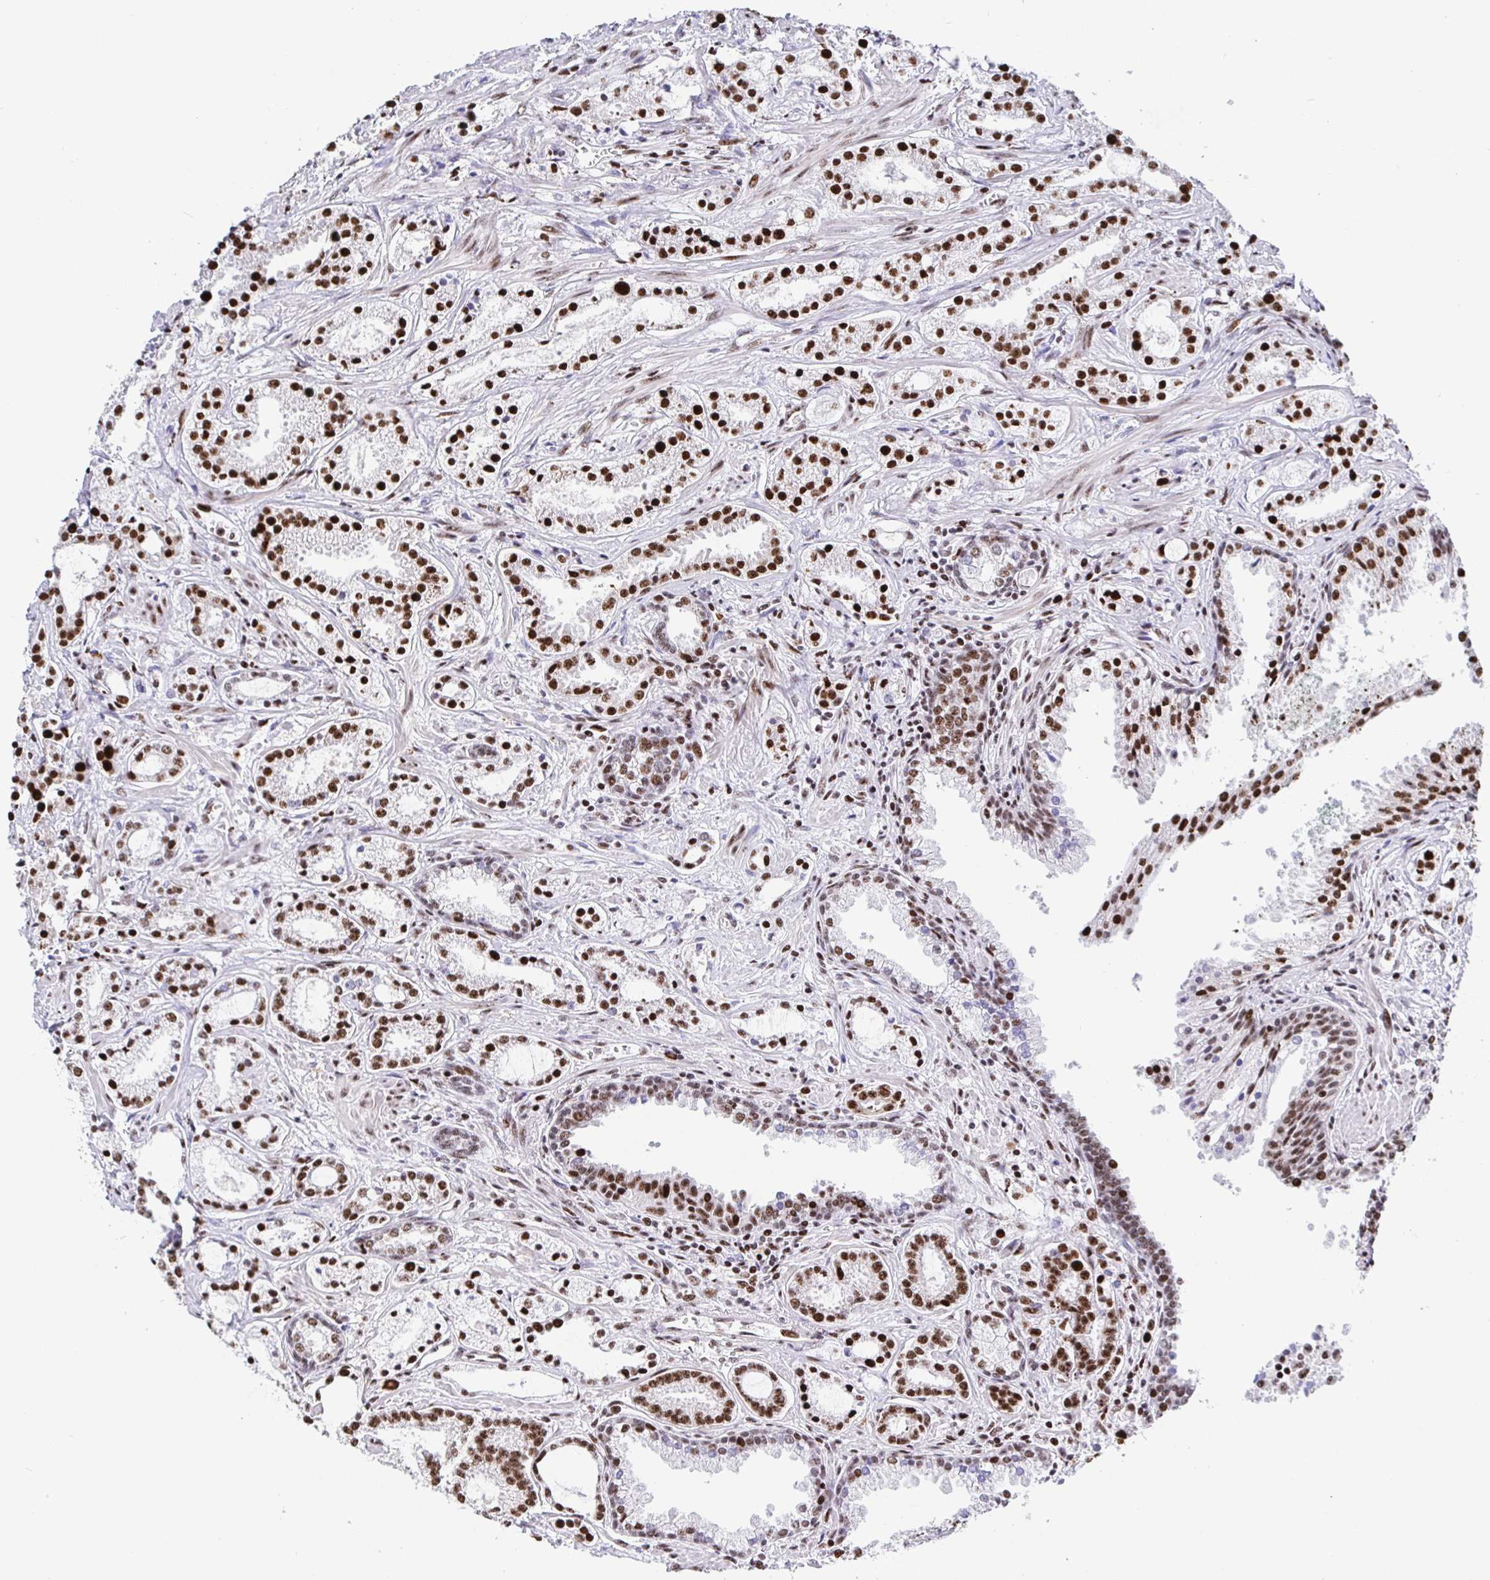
{"staining": {"intensity": "moderate", "quantity": ">75%", "location": "nuclear"}, "tissue": "prostate cancer", "cell_type": "Tumor cells", "image_type": "cancer", "snomed": [{"axis": "morphology", "description": "Adenocarcinoma, Medium grade"}, {"axis": "topography", "description": "Prostate"}], "caption": "A high-resolution image shows immunohistochemistry staining of prostate cancer, which reveals moderate nuclear expression in about >75% of tumor cells.", "gene": "SETD5", "patient": {"sex": "male", "age": 57}}